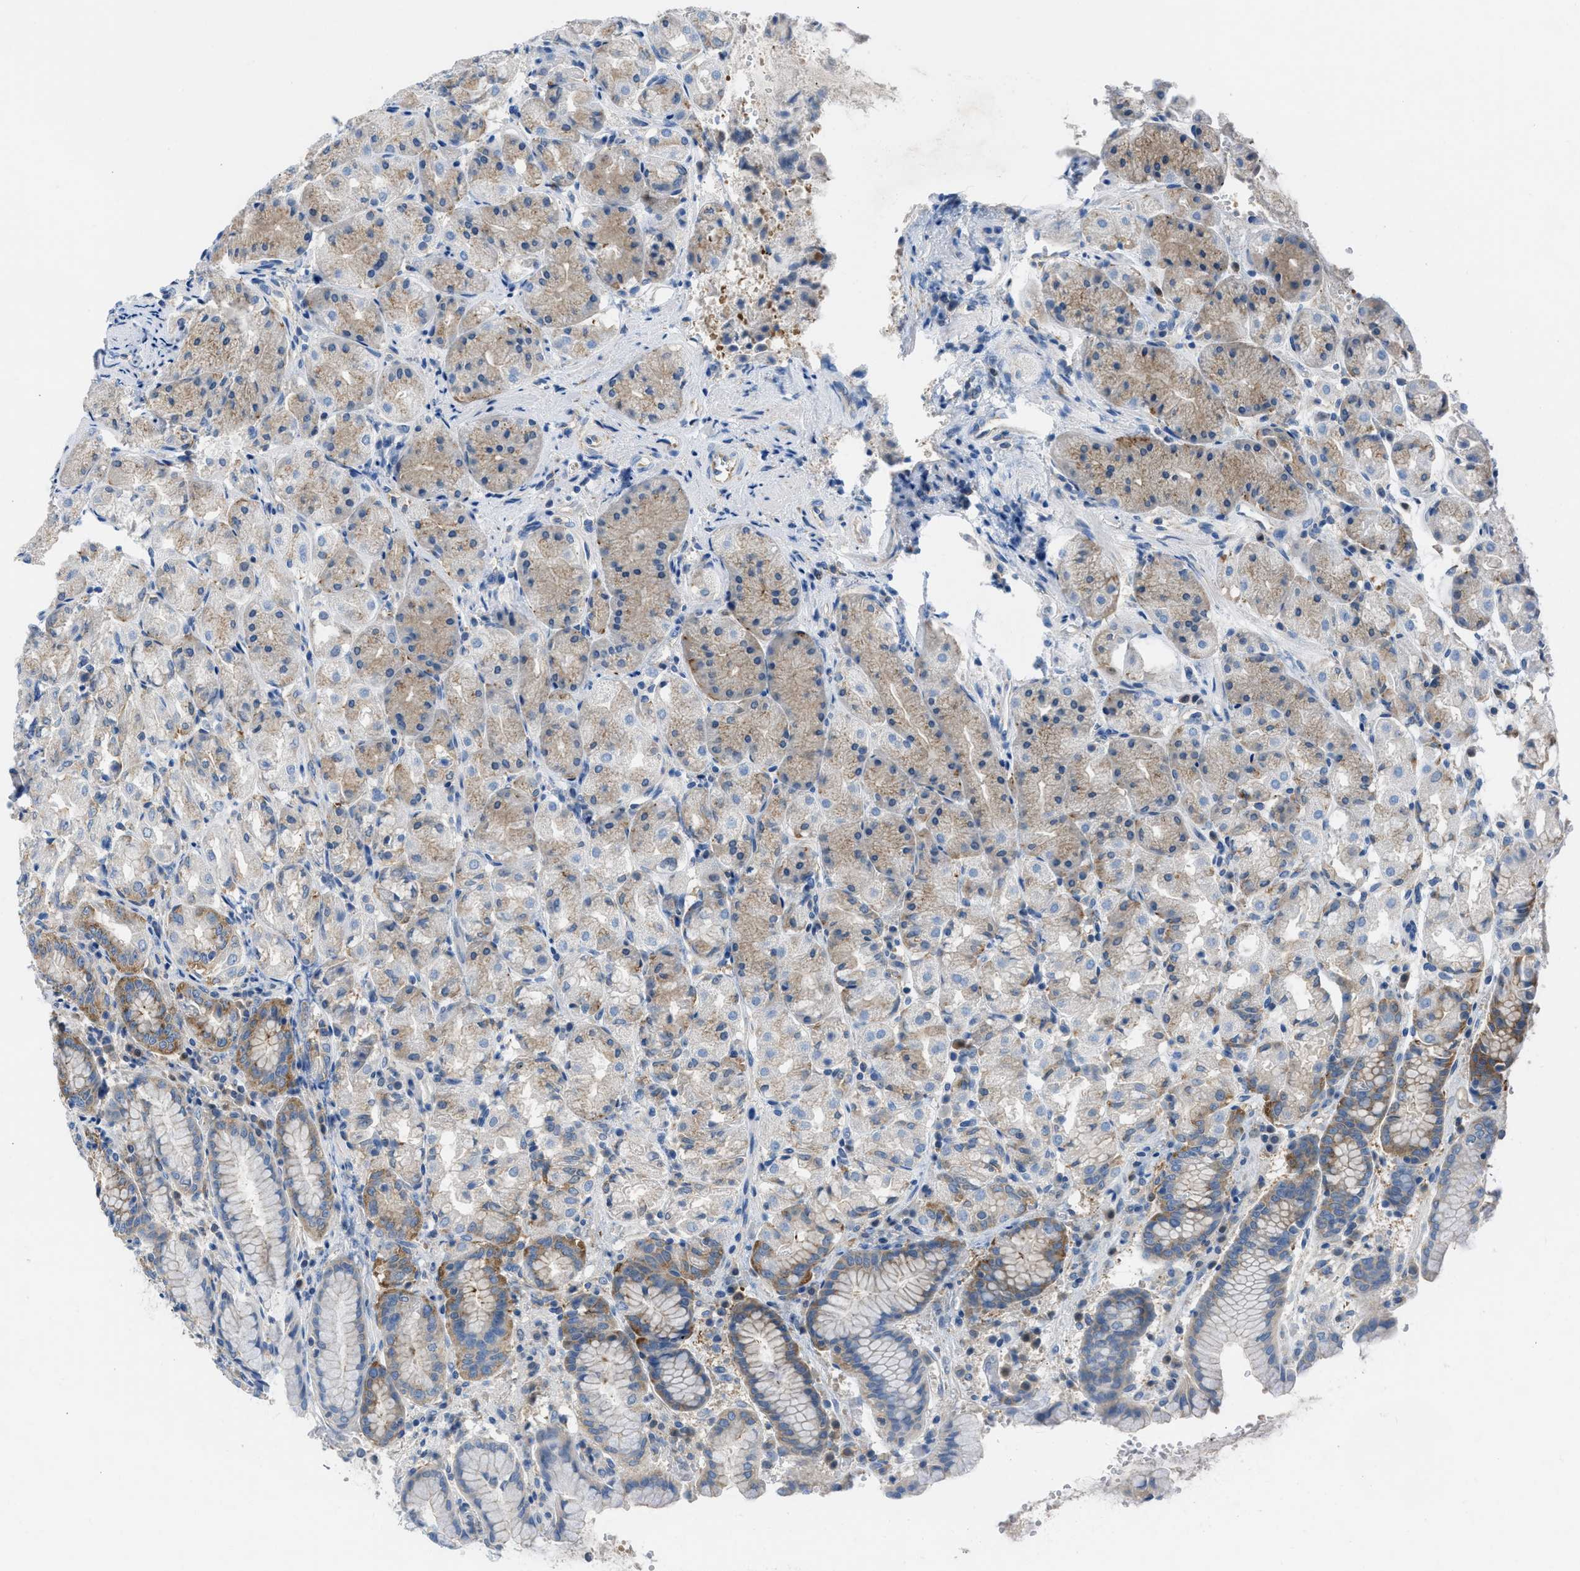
{"staining": {"intensity": "moderate", "quantity": "<25%", "location": "cytoplasmic/membranous"}, "tissue": "stomach", "cell_type": "Glandular cells", "image_type": "normal", "snomed": [{"axis": "morphology", "description": "Normal tissue, NOS"}, {"axis": "topography", "description": "Stomach"}, {"axis": "topography", "description": "Stomach, lower"}], "caption": "High-power microscopy captured an immunohistochemistry photomicrograph of unremarkable stomach, revealing moderate cytoplasmic/membranous positivity in approximately <25% of glandular cells.", "gene": "BNC2", "patient": {"sex": "female", "age": 56}}